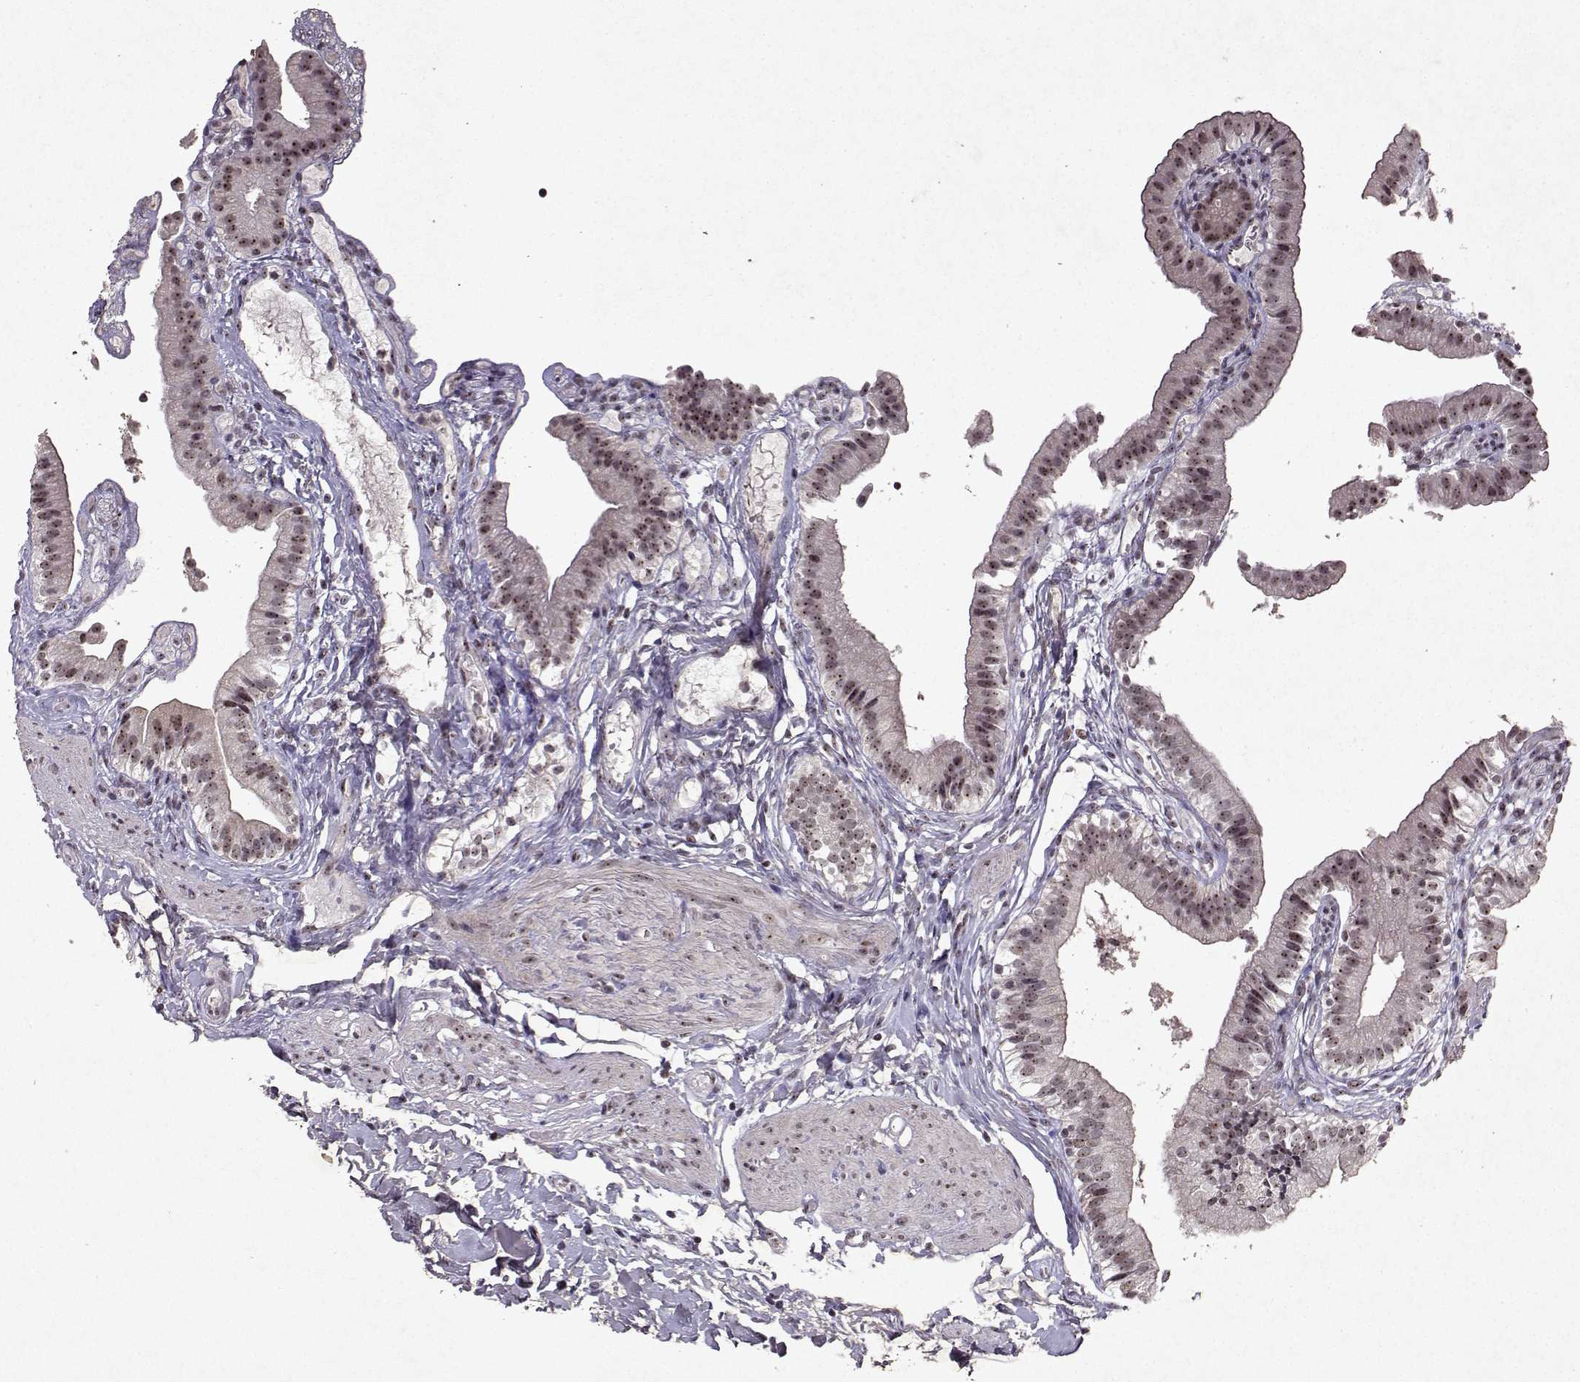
{"staining": {"intensity": "weak", "quantity": ">75%", "location": "nuclear"}, "tissue": "gallbladder", "cell_type": "Glandular cells", "image_type": "normal", "snomed": [{"axis": "morphology", "description": "Normal tissue, NOS"}, {"axis": "topography", "description": "Gallbladder"}], "caption": "Immunohistochemistry (IHC) (DAB (3,3'-diaminobenzidine)) staining of unremarkable gallbladder shows weak nuclear protein positivity in approximately >75% of glandular cells. (DAB IHC, brown staining for protein, blue staining for nuclei).", "gene": "DDX56", "patient": {"sex": "female", "age": 47}}